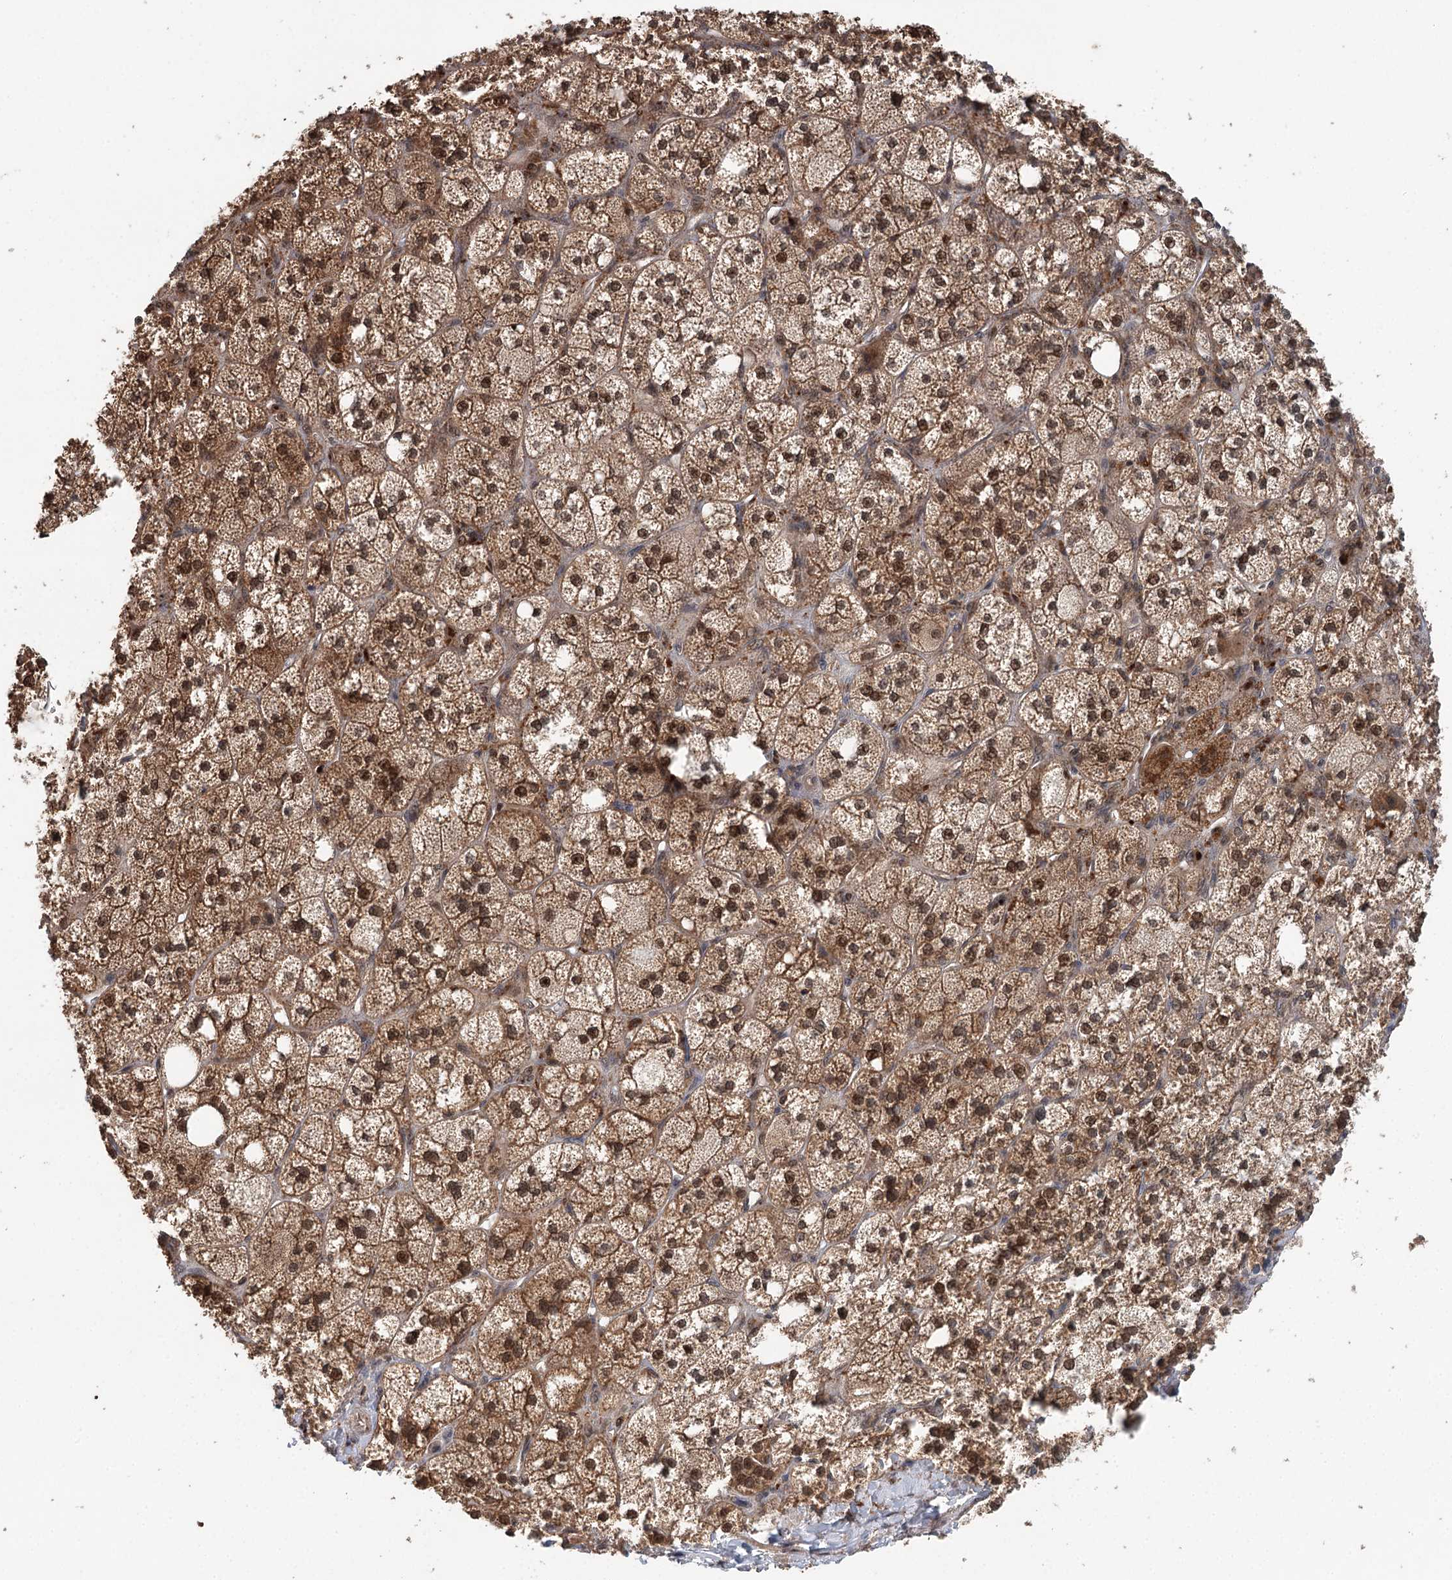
{"staining": {"intensity": "strong", "quantity": ">75%", "location": "cytoplasmic/membranous,nuclear"}, "tissue": "adrenal gland", "cell_type": "Glandular cells", "image_type": "normal", "snomed": [{"axis": "morphology", "description": "Normal tissue, NOS"}, {"axis": "topography", "description": "Adrenal gland"}], "caption": "Immunohistochemical staining of benign adrenal gland displays high levels of strong cytoplasmic/membranous,nuclear staining in approximately >75% of glandular cells.", "gene": "N6AMT1", "patient": {"sex": "male", "age": 61}}